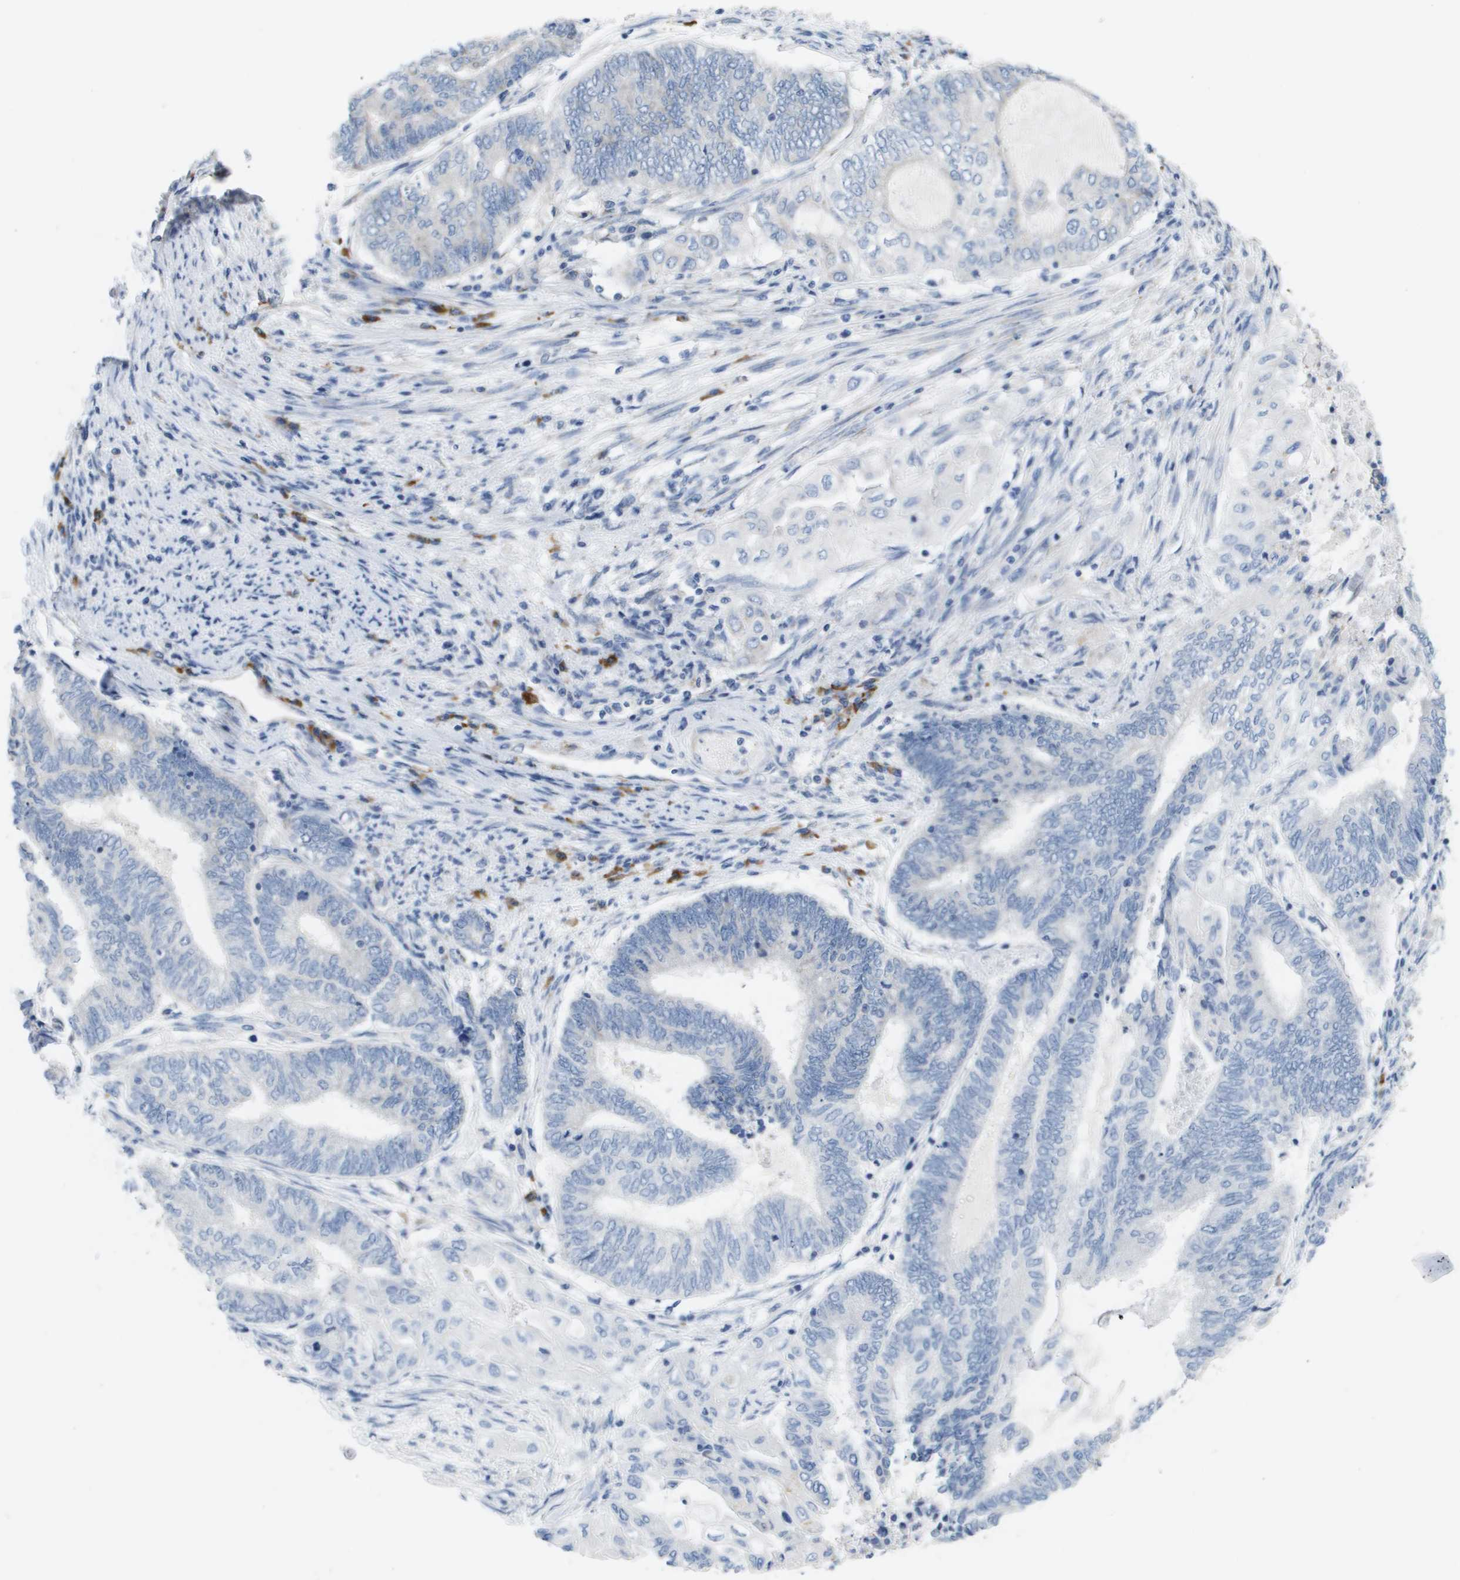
{"staining": {"intensity": "negative", "quantity": "none", "location": "none"}, "tissue": "endometrial cancer", "cell_type": "Tumor cells", "image_type": "cancer", "snomed": [{"axis": "morphology", "description": "Adenocarcinoma, NOS"}, {"axis": "topography", "description": "Uterus"}, {"axis": "topography", "description": "Endometrium"}], "caption": "This photomicrograph is of adenocarcinoma (endometrial) stained with immunohistochemistry to label a protein in brown with the nuclei are counter-stained blue. There is no staining in tumor cells.", "gene": "CD3G", "patient": {"sex": "female", "age": 70}}